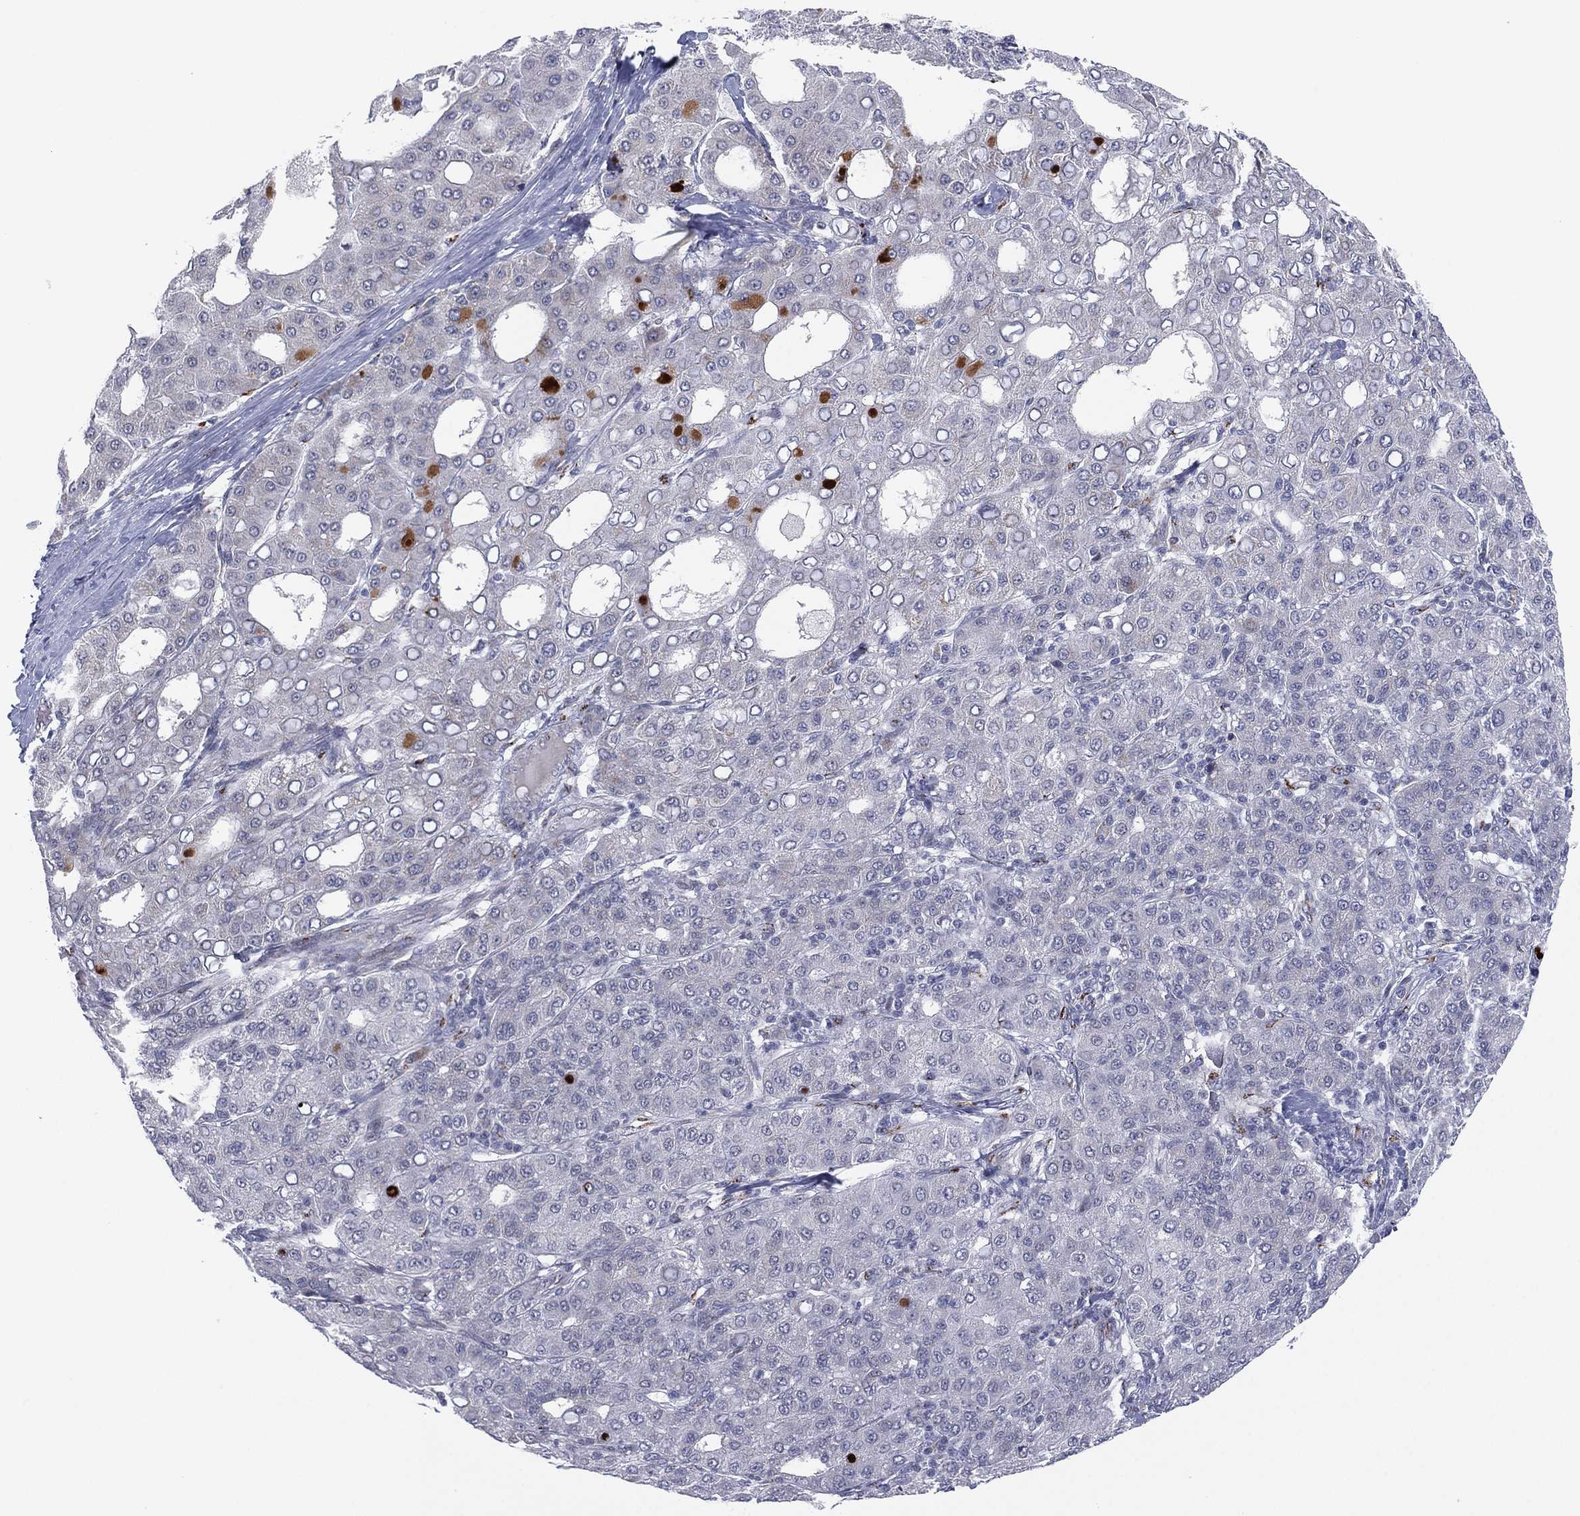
{"staining": {"intensity": "negative", "quantity": "none", "location": "none"}, "tissue": "liver cancer", "cell_type": "Tumor cells", "image_type": "cancer", "snomed": [{"axis": "morphology", "description": "Carcinoma, Hepatocellular, NOS"}, {"axis": "topography", "description": "Liver"}], "caption": "Tumor cells are negative for brown protein staining in hepatocellular carcinoma (liver).", "gene": "CD177", "patient": {"sex": "male", "age": 65}}